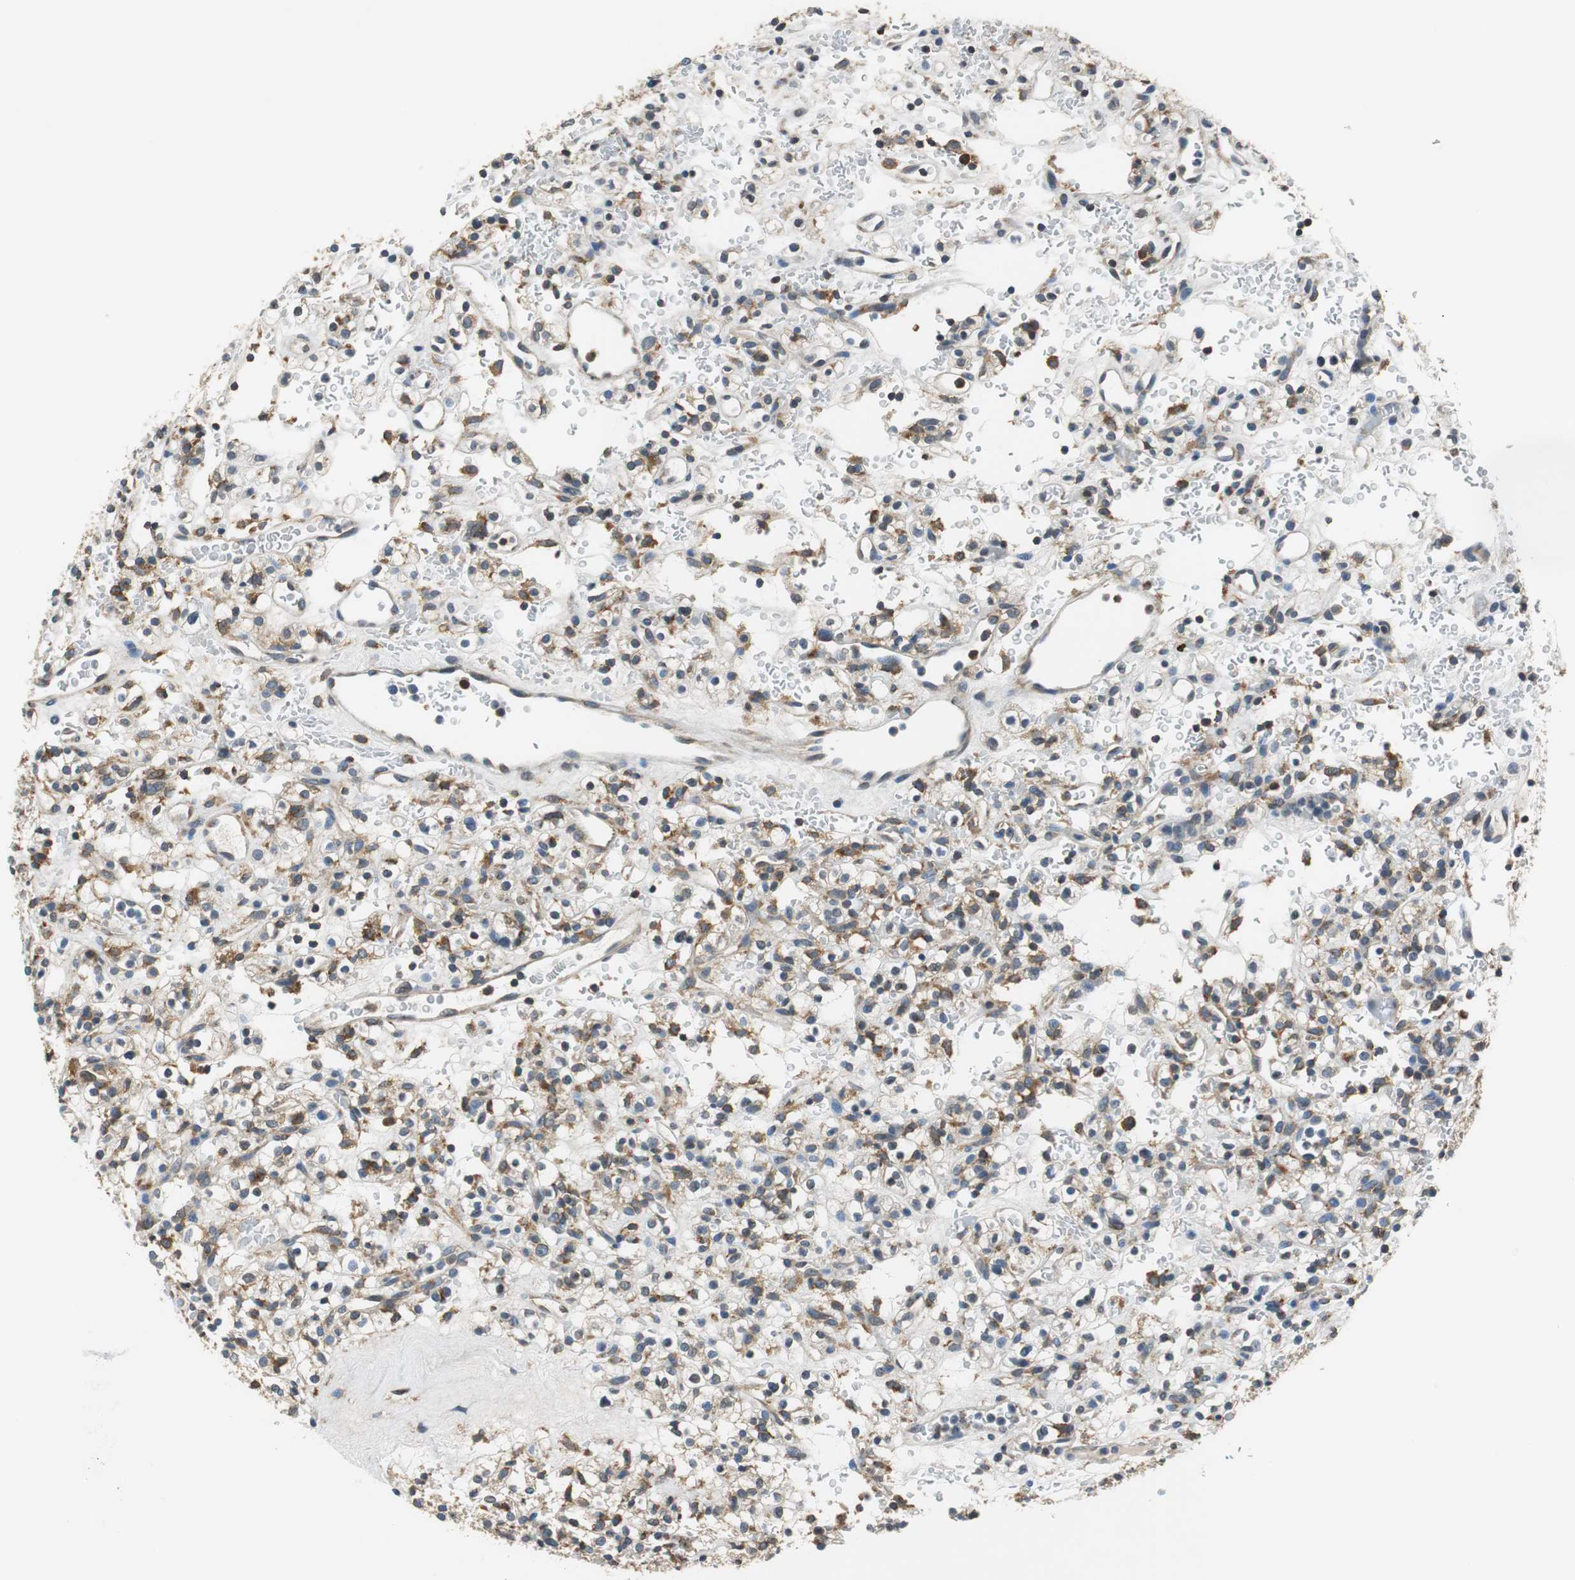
{"staining": {"intensity": "weak", "quantity": "25%-75%", "location": "cytoplasmic/membranous"}, "tissue": "renal cancer", "cell_type": "Tumor cells", "image_type": "cancer", "snomed": [{"axis": "morphology", "description": "Normal tissue, NOS"}, {"axis": "morphology", "description": "Adenocarcinoma, NOS"}, {"axis": "topography", "description": "Kidney"}], "caption": "A low amount of weak cytoplasmic/membranous positivity is seen in about 25%-75% of tumor cells in adenocarcinoma (renal) tissue.", "gene": "CNOT3", "patient": {"sex": "female", "age": 72}}